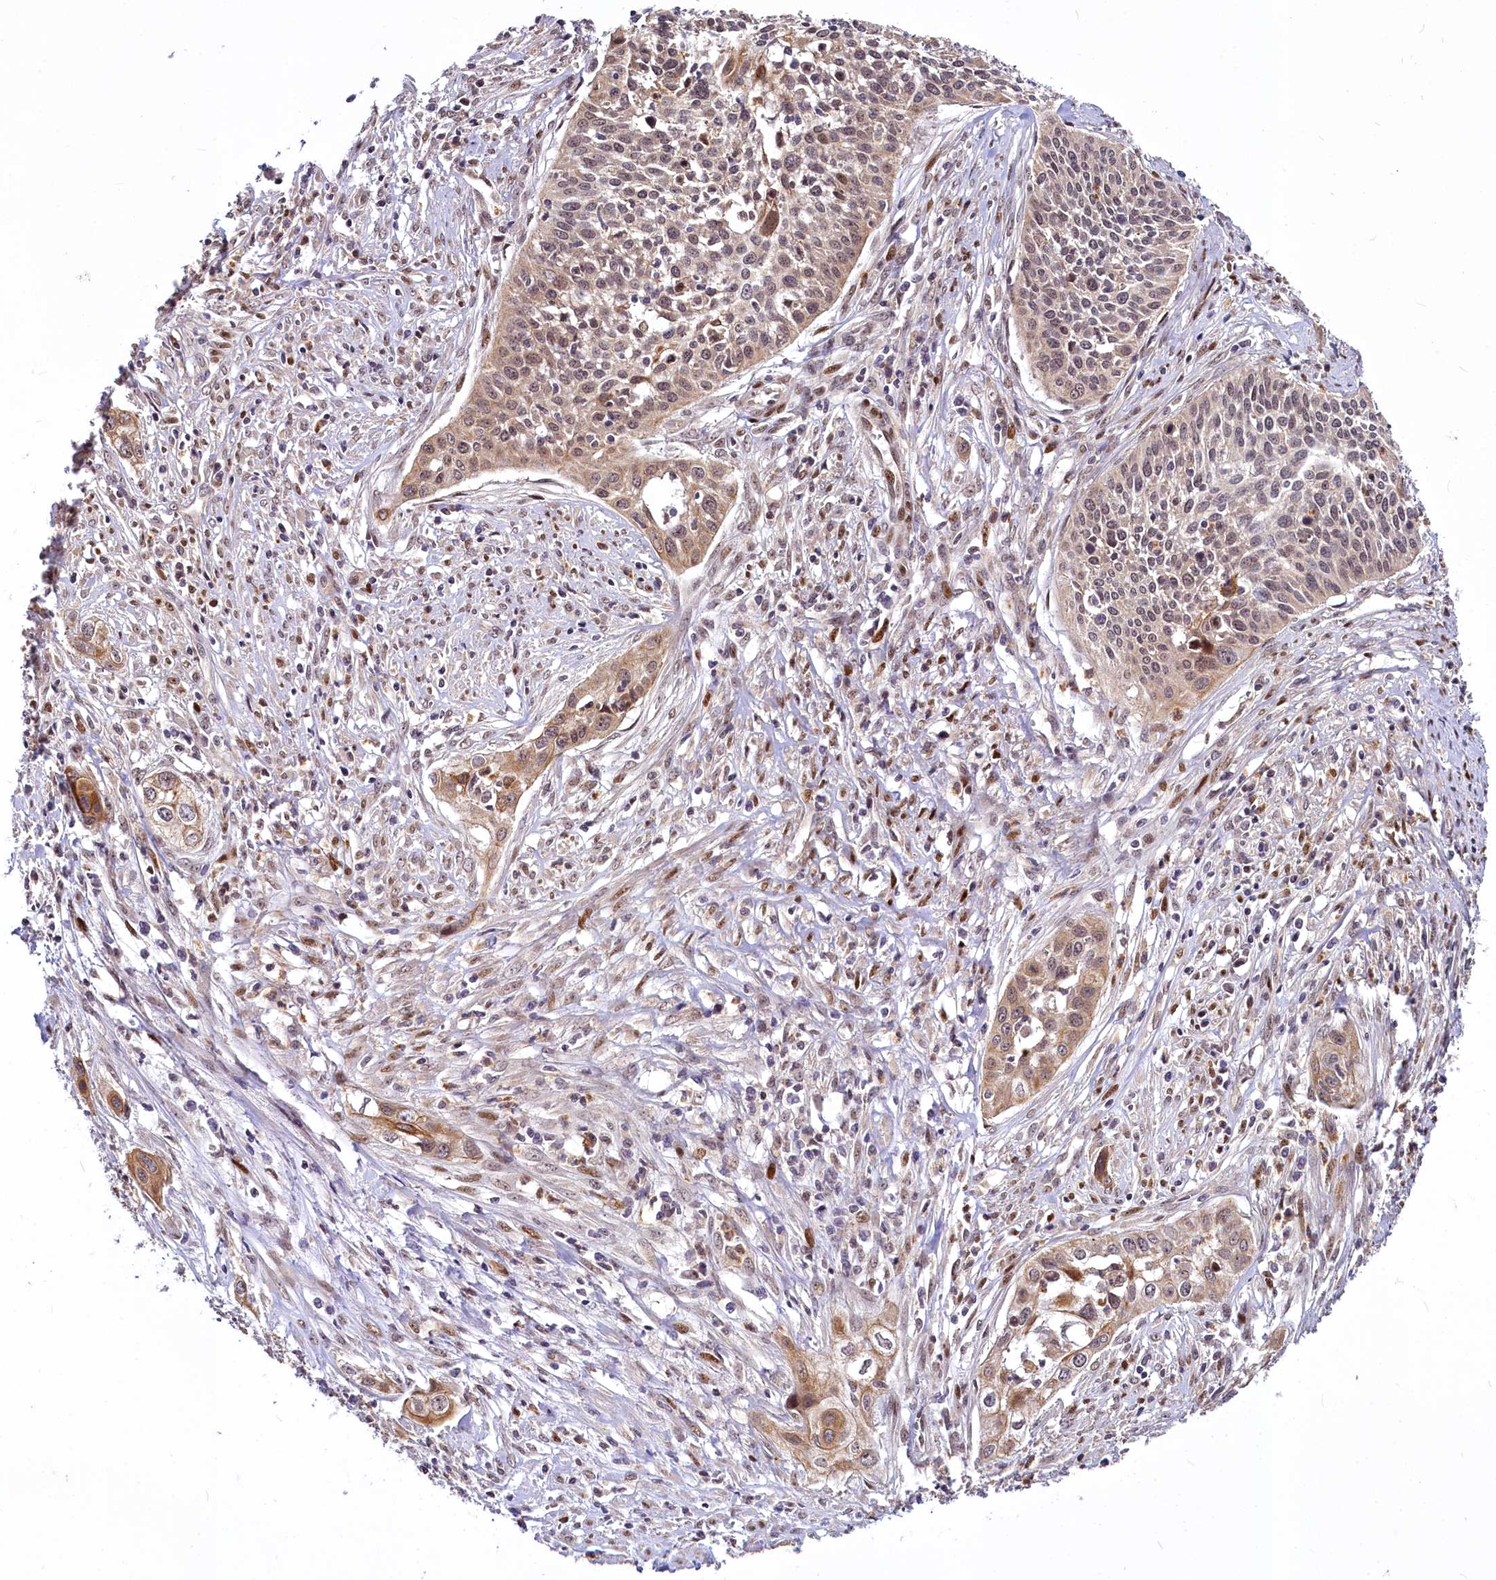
{"staining": {"intensity": "moderate", "quantity": "25%-75%", "location": "cytoplasmic/membranous,nuclear"}, "tissue": "cervical cancer", "cell_type": "Tumor cells", "image_type": "cancer", "snomed": [{"axis": "morphology", "description": "Squamous cell carcinoma, NOS"}, {"axis": "topography", "description": "Cervix"}], "caption": "Tumor cells exhibit medium levels of moderate cytoplasmic/membranous and nuclear positivity in about 25%-75% of cells in cervical cancer.", "gene": "MAML2", "patient": {"sex": "female", "age": 34}}